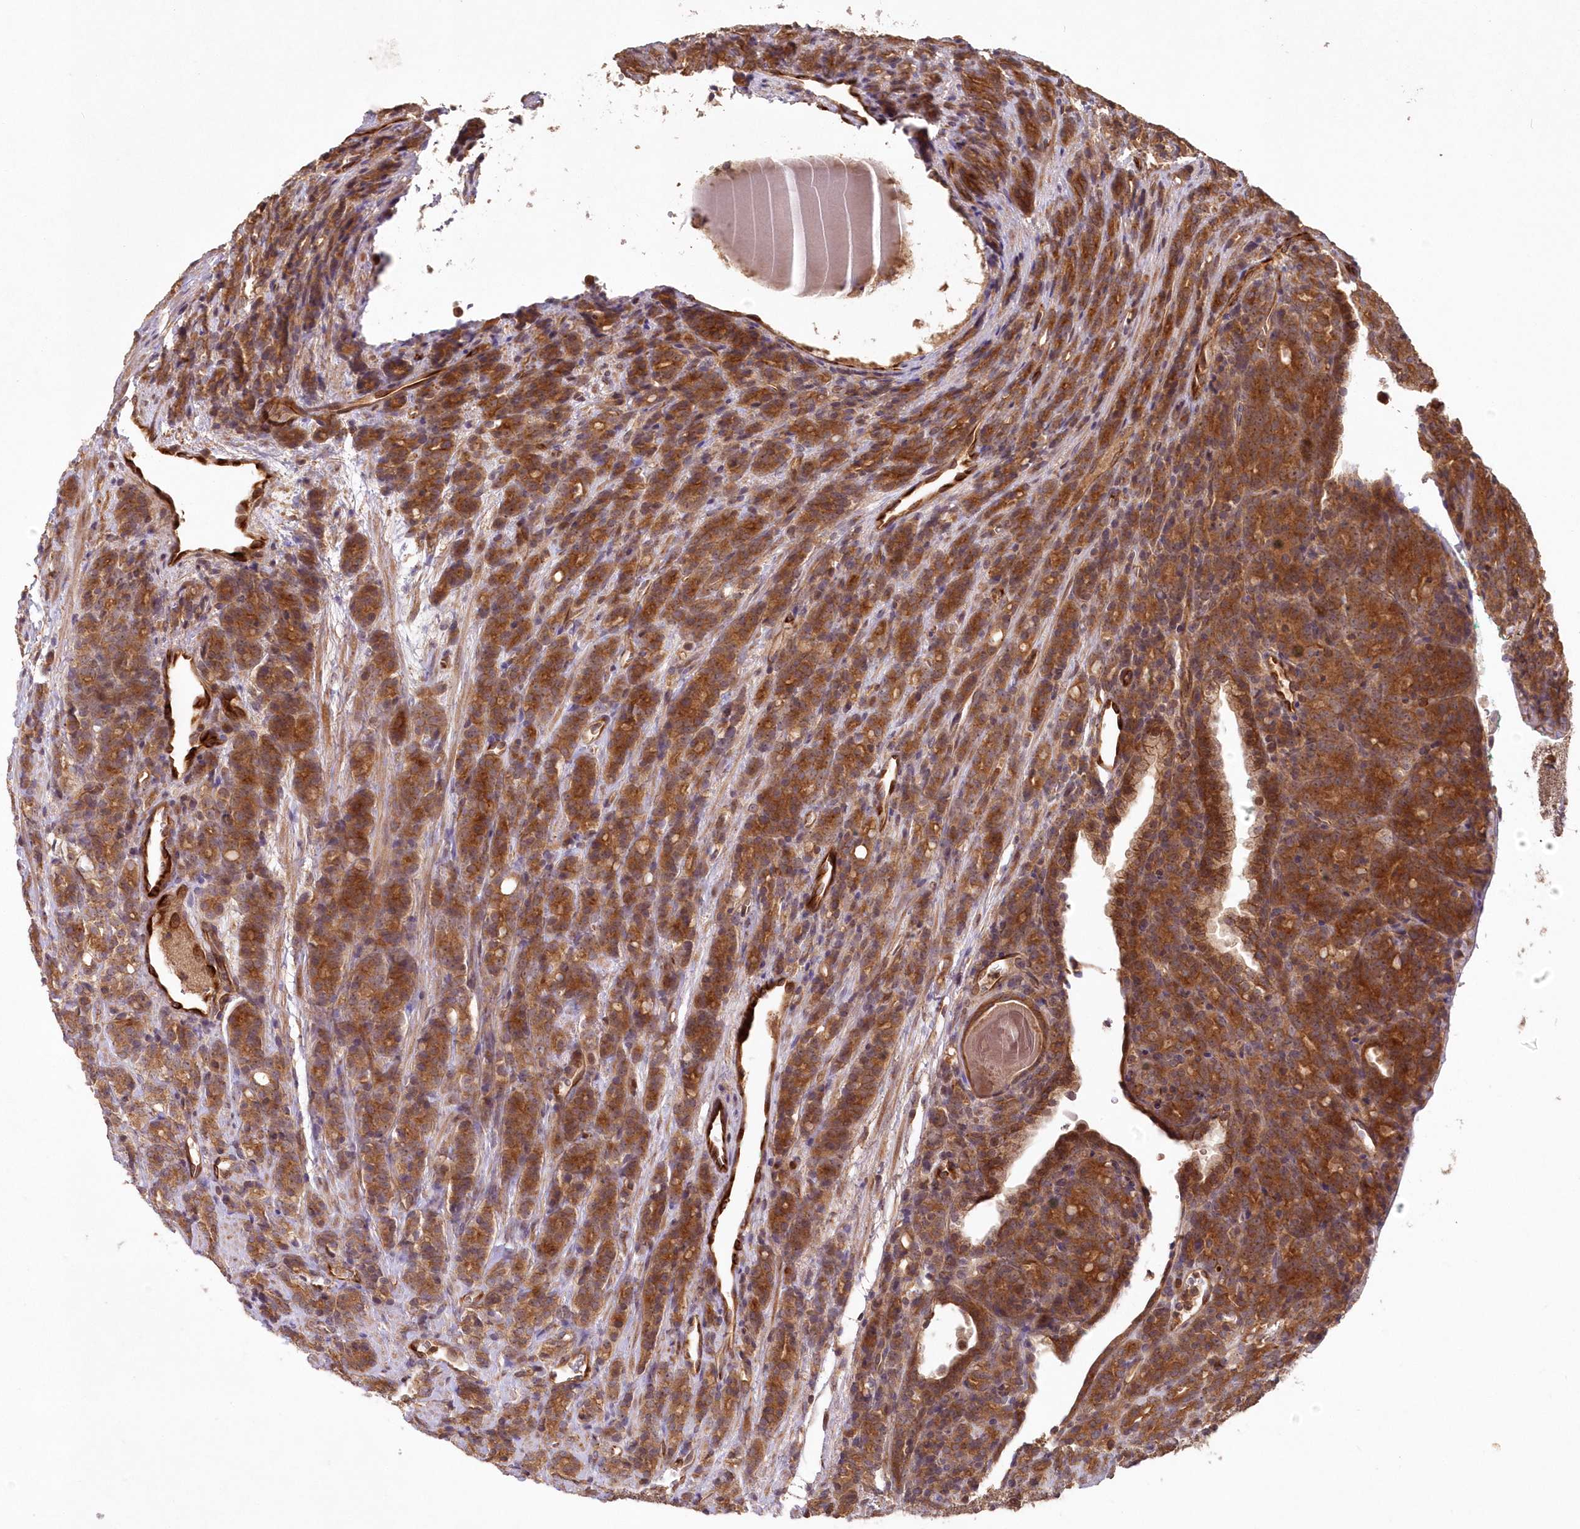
{"staining": {"intensity": "strong", "quantity": ">75%", "location": "cytoplasmic/membranous"}, "tissue": "prostate cancer", "cell_type": "Tumor cells", "image_type": "cancer", "snomed": [{"axis": "morphology", "description": "Adenocarcinoma, High grade"}, {"axis": "topography", "description": "Prostate"}], "caption": "Immunohistochemistry of high-grade adenocarcinoma (prostate) shows high levels of strong cytoplasmic/membranous expression in about >75% of tumor cells.", "gene": "HYCC2", "patient": {"sex": "male", "age": 62}}